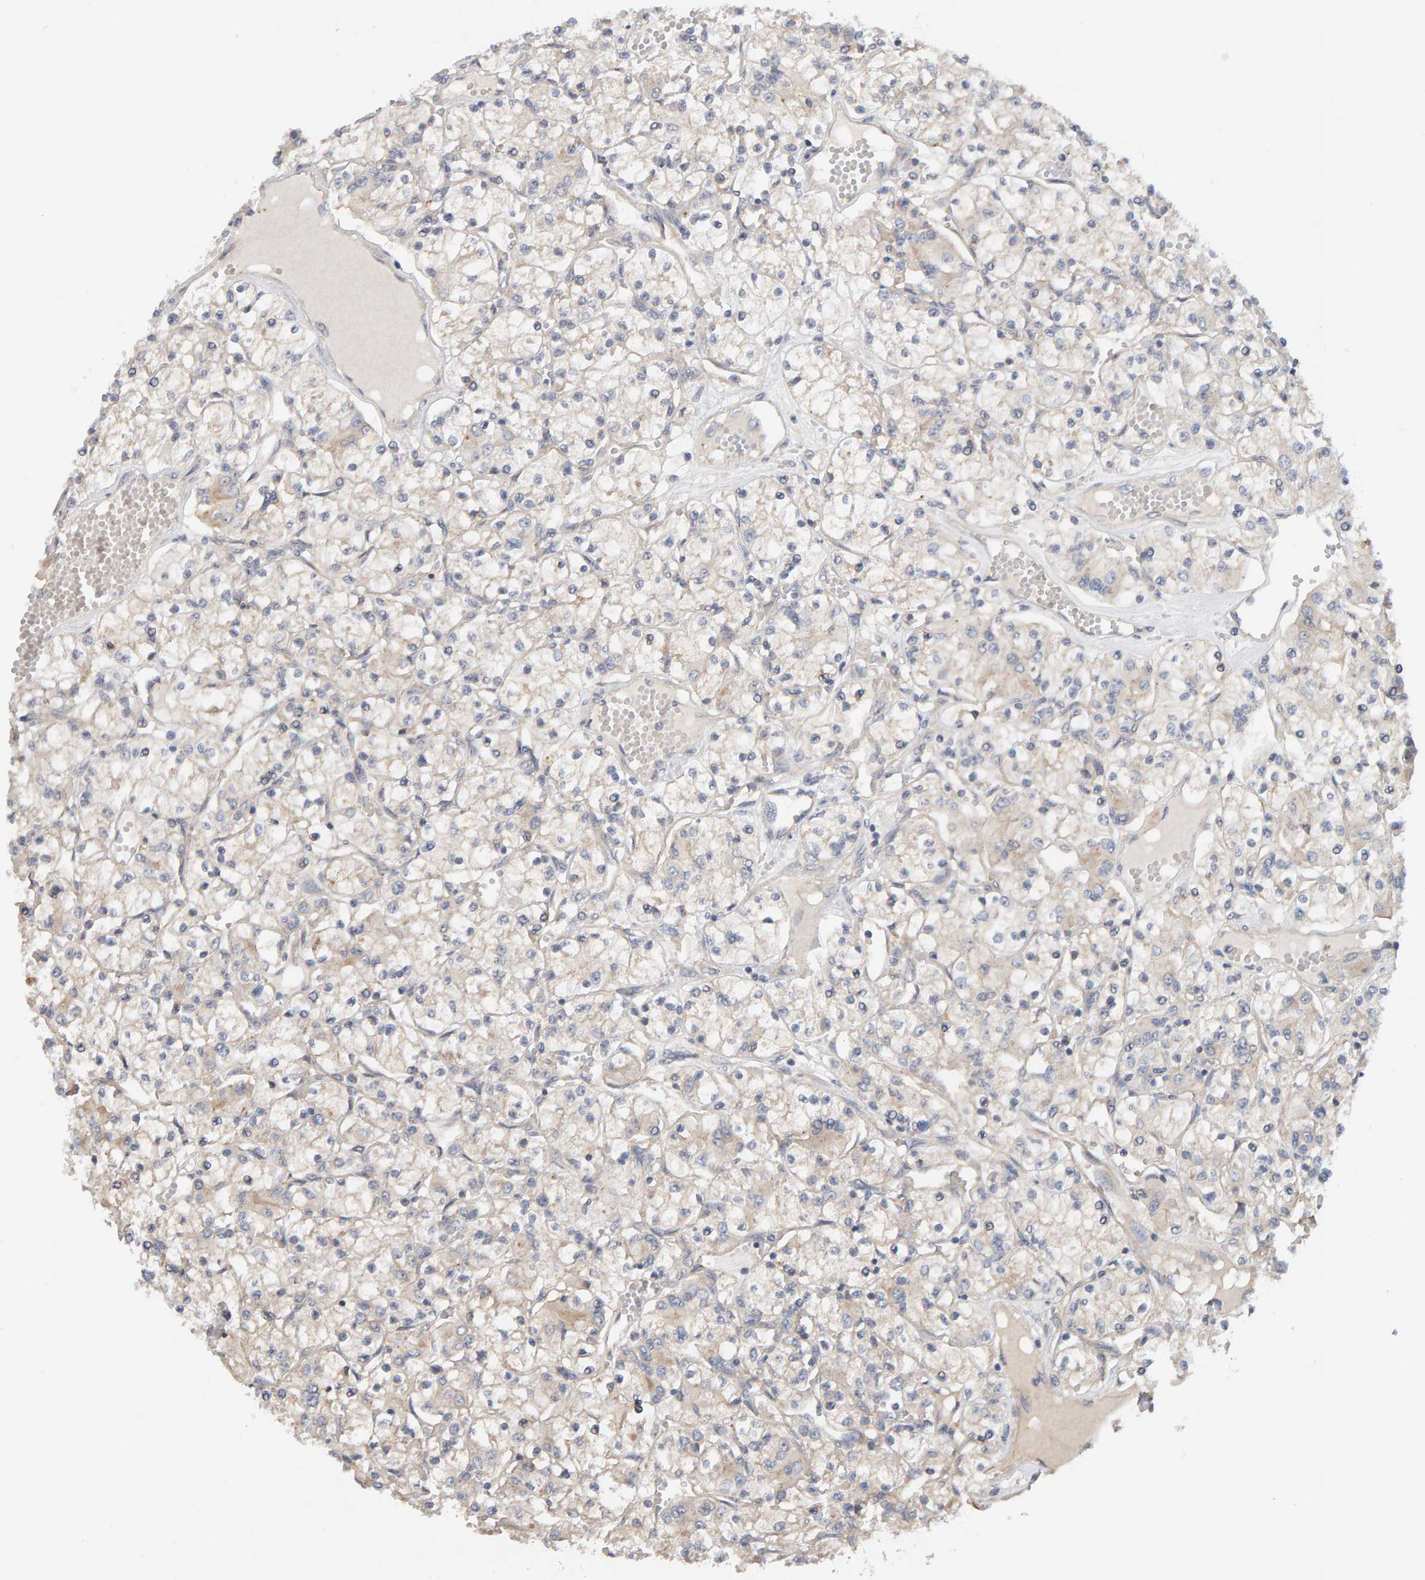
{"staining": {"intensity": "negative", "quantity": "none", "location": "none"}, "tissue": "renal cancer", "cell_type": "Tumor cells", "image_type": "cancer", "snomed": [{"axis": "morphology", "description": "Adenocarcinoma, NOS"}, {"axis": "topography", "description": "Kidney"}], "caption": "Immunohistochemical staining of human renal cancer shows no significant expression in tumor cells.", "gene": "PPP1R16A", "patient": {"sex": "female", "age": 59}}